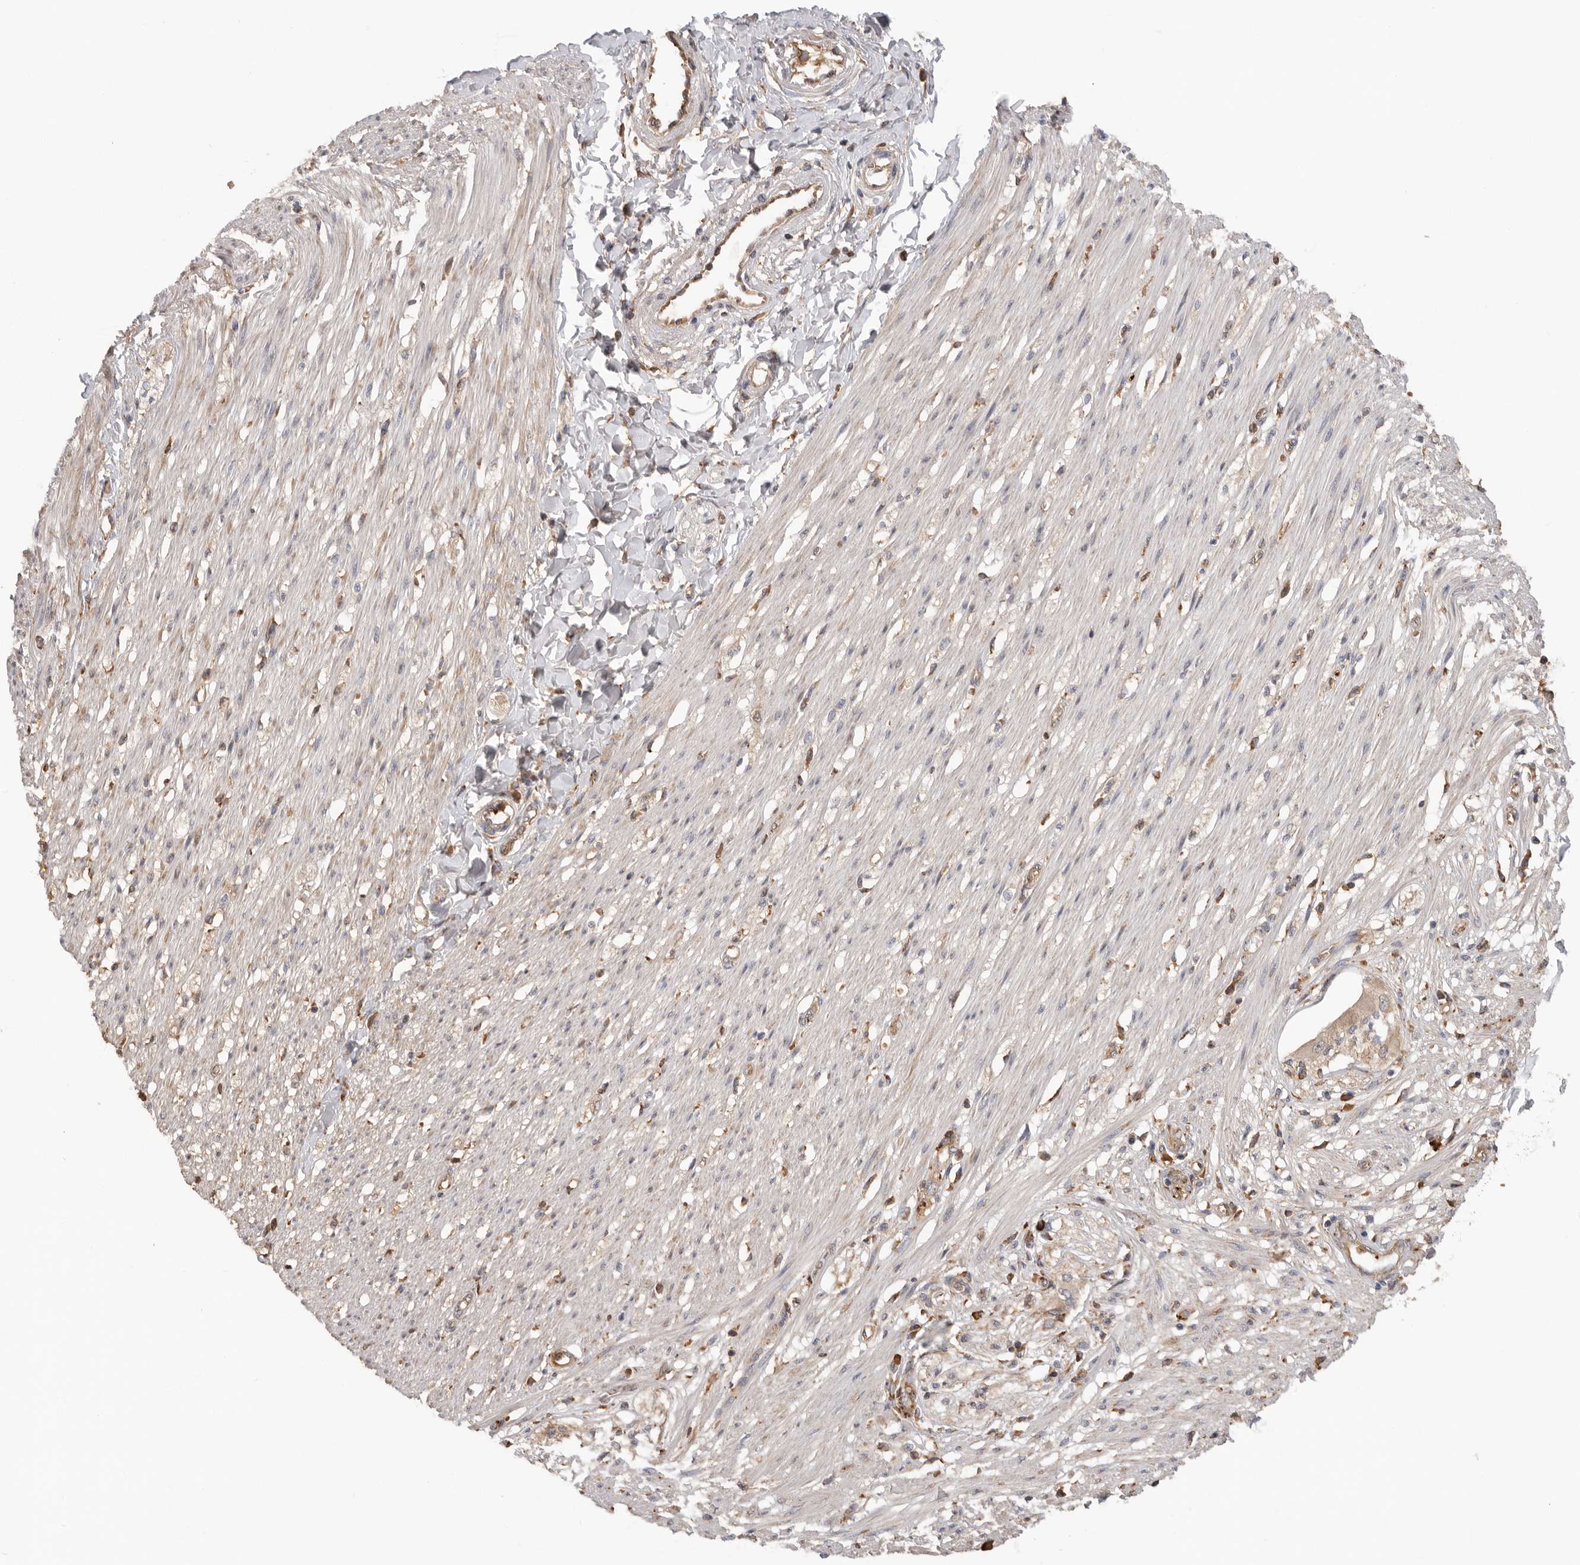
{"staining": {"intensity": "negative", "quantity": "none", "location": "none"}, "tissue": "smooth muscle", "cell_type": "Smooth muscle cells", "image_type": "normal", "snomed": [{"axis": "morphology", "description": "Normal tissue, NOS"}, {"axis": "morphology", "description": "Adenocarcinoma, NOS"}, {"axis": "topography", "description": "Colon"}, {"axis": "topography", "description": "Peripheral nerve tissue"}], "caption": "The photomicrograph exhibits no significant positivity in smooth muscle cells of smooth muscle. (DAB immunohistochemistry (IHC) with hematoxylin counter stain).", "gene": "CDC42BPB", "patient": {"sex": "male", "age": 14}}